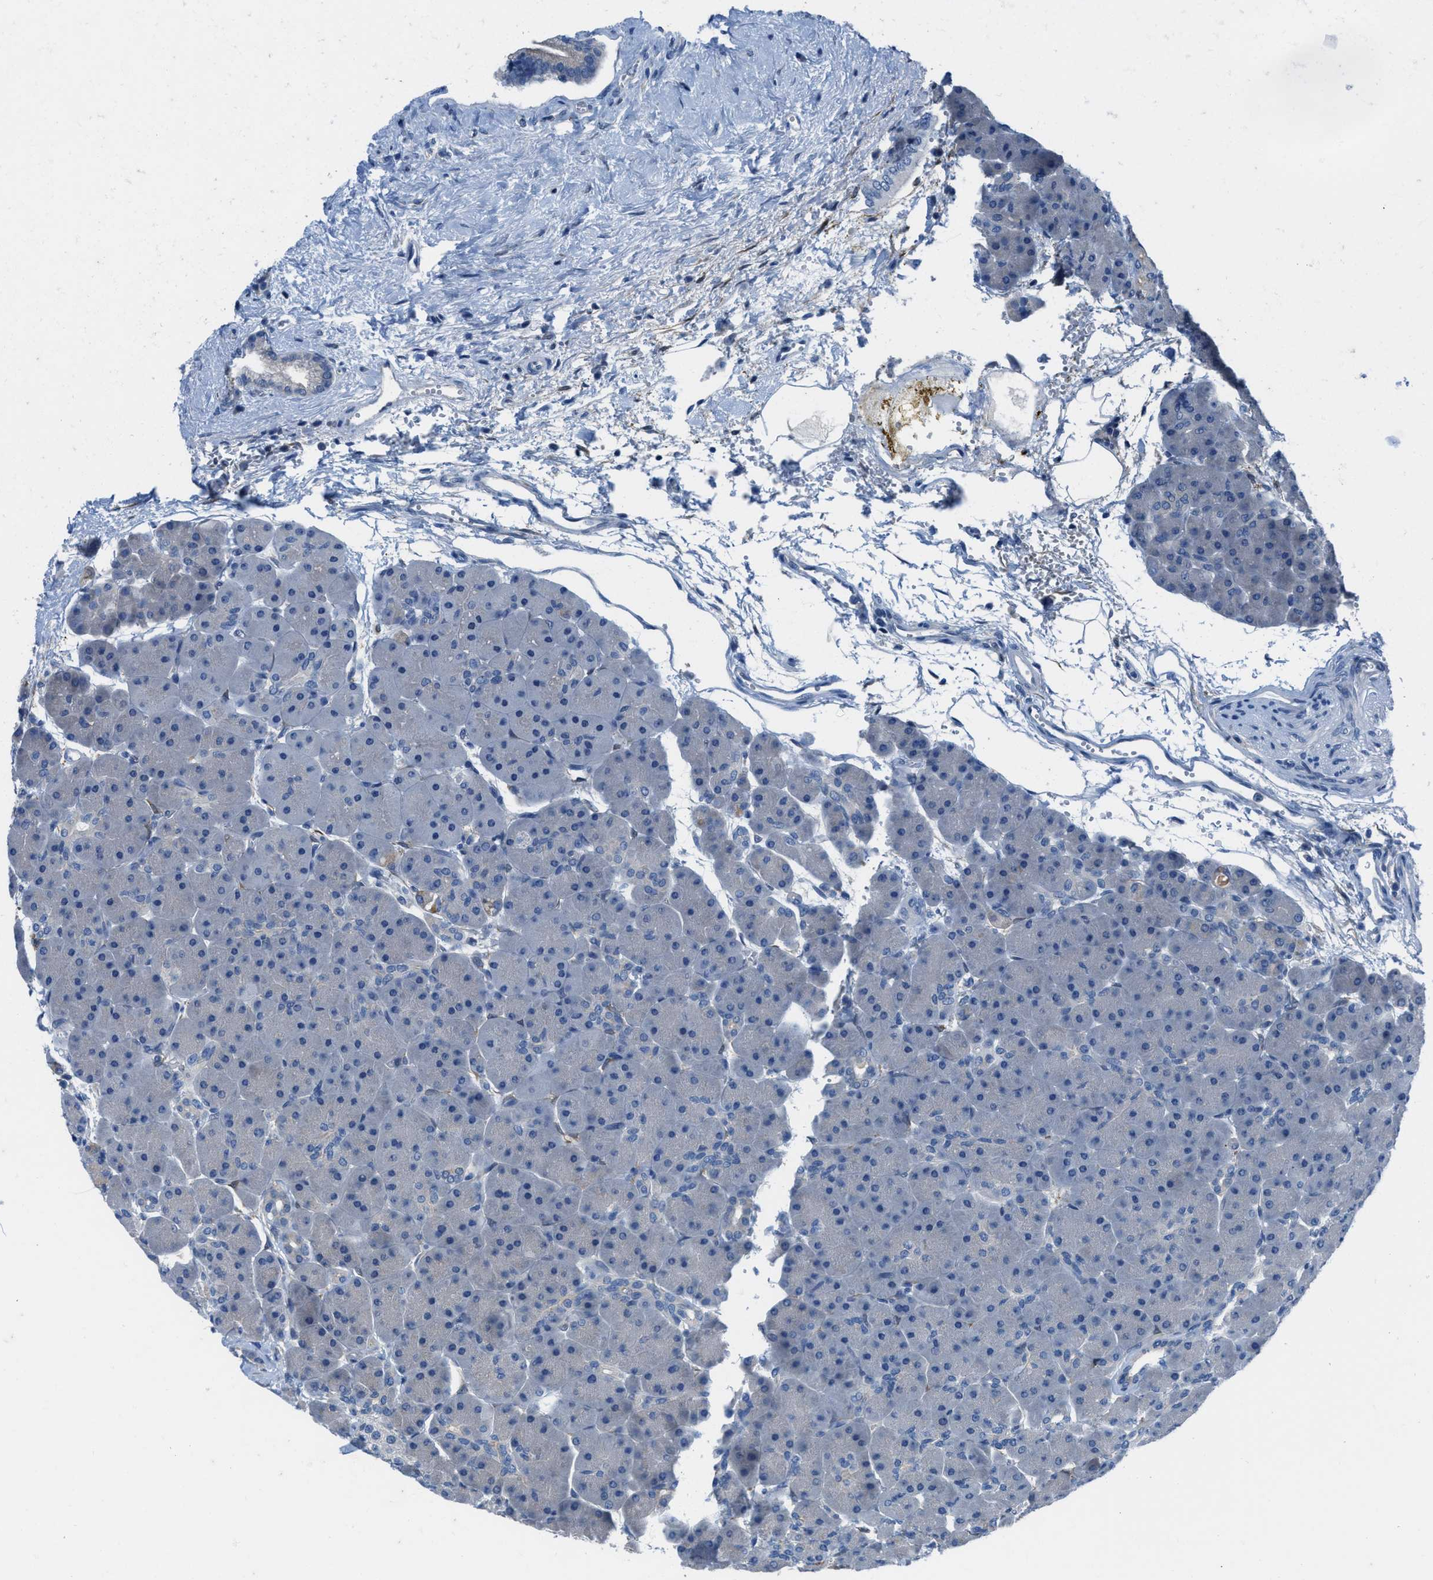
{"staining": {"intensity": "negative", "quantity": "none", "location": "none"}, "tissue": "pancreas", "cell_type": "Exocrine glandular cells", "image_type": "normal", "snomed": [{"axis": "morphology", "description": "Normal tissue, NOS"}, {"axis": "topography", "description": "Pancreas"}], "caption": "Immunohistochemistry photomicrograph of unremarkable pancreas: pancreas stained with DAB shows no significant protein expression in exocrine glandular cells.", "gene": "NUDT5", "patient": {"sex": "male", "age": 66}}